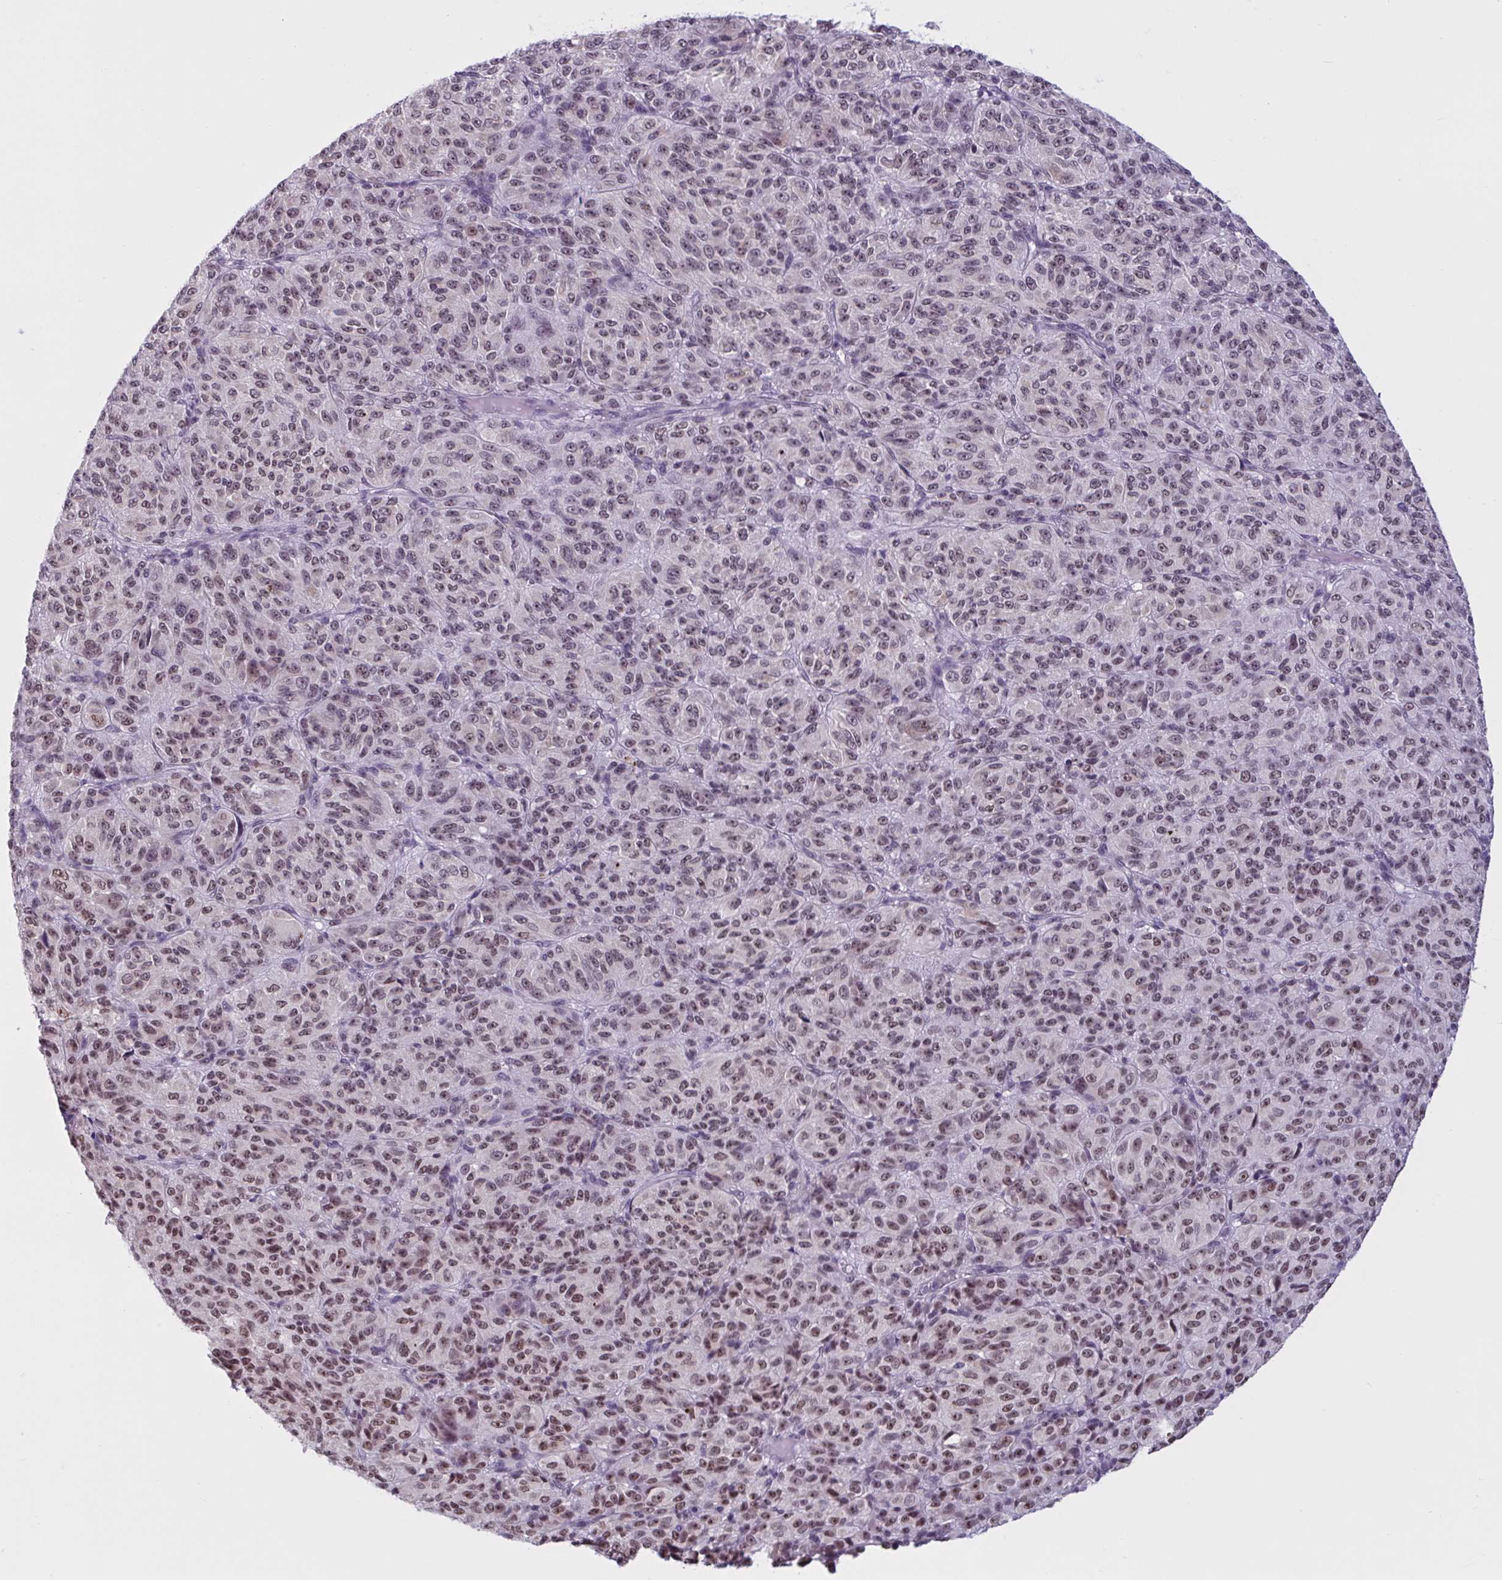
{"staining": {"intensity": "moderate", "quantity": ">75%", "location": "nuclear"}, "tissue": "melanoma", "cell_type": "Tumor cells", "image_type": "cancer", "snomed": [{"axis": "morphology", "description": "Malignant melanoma, Metastatic site"}, {"axis": "topography", "description": "Brain"}], "caption": "Immunohistochemical staining of malignant melanoma (metastatic site) reveals moderate nuclear protein expression in approximately >75% of tumor cells. (brown staining indicates protein expression, while blue staining denotes nuclei).", "gene": "TGM6", "patient": {"sex": "female", "age": 56}}